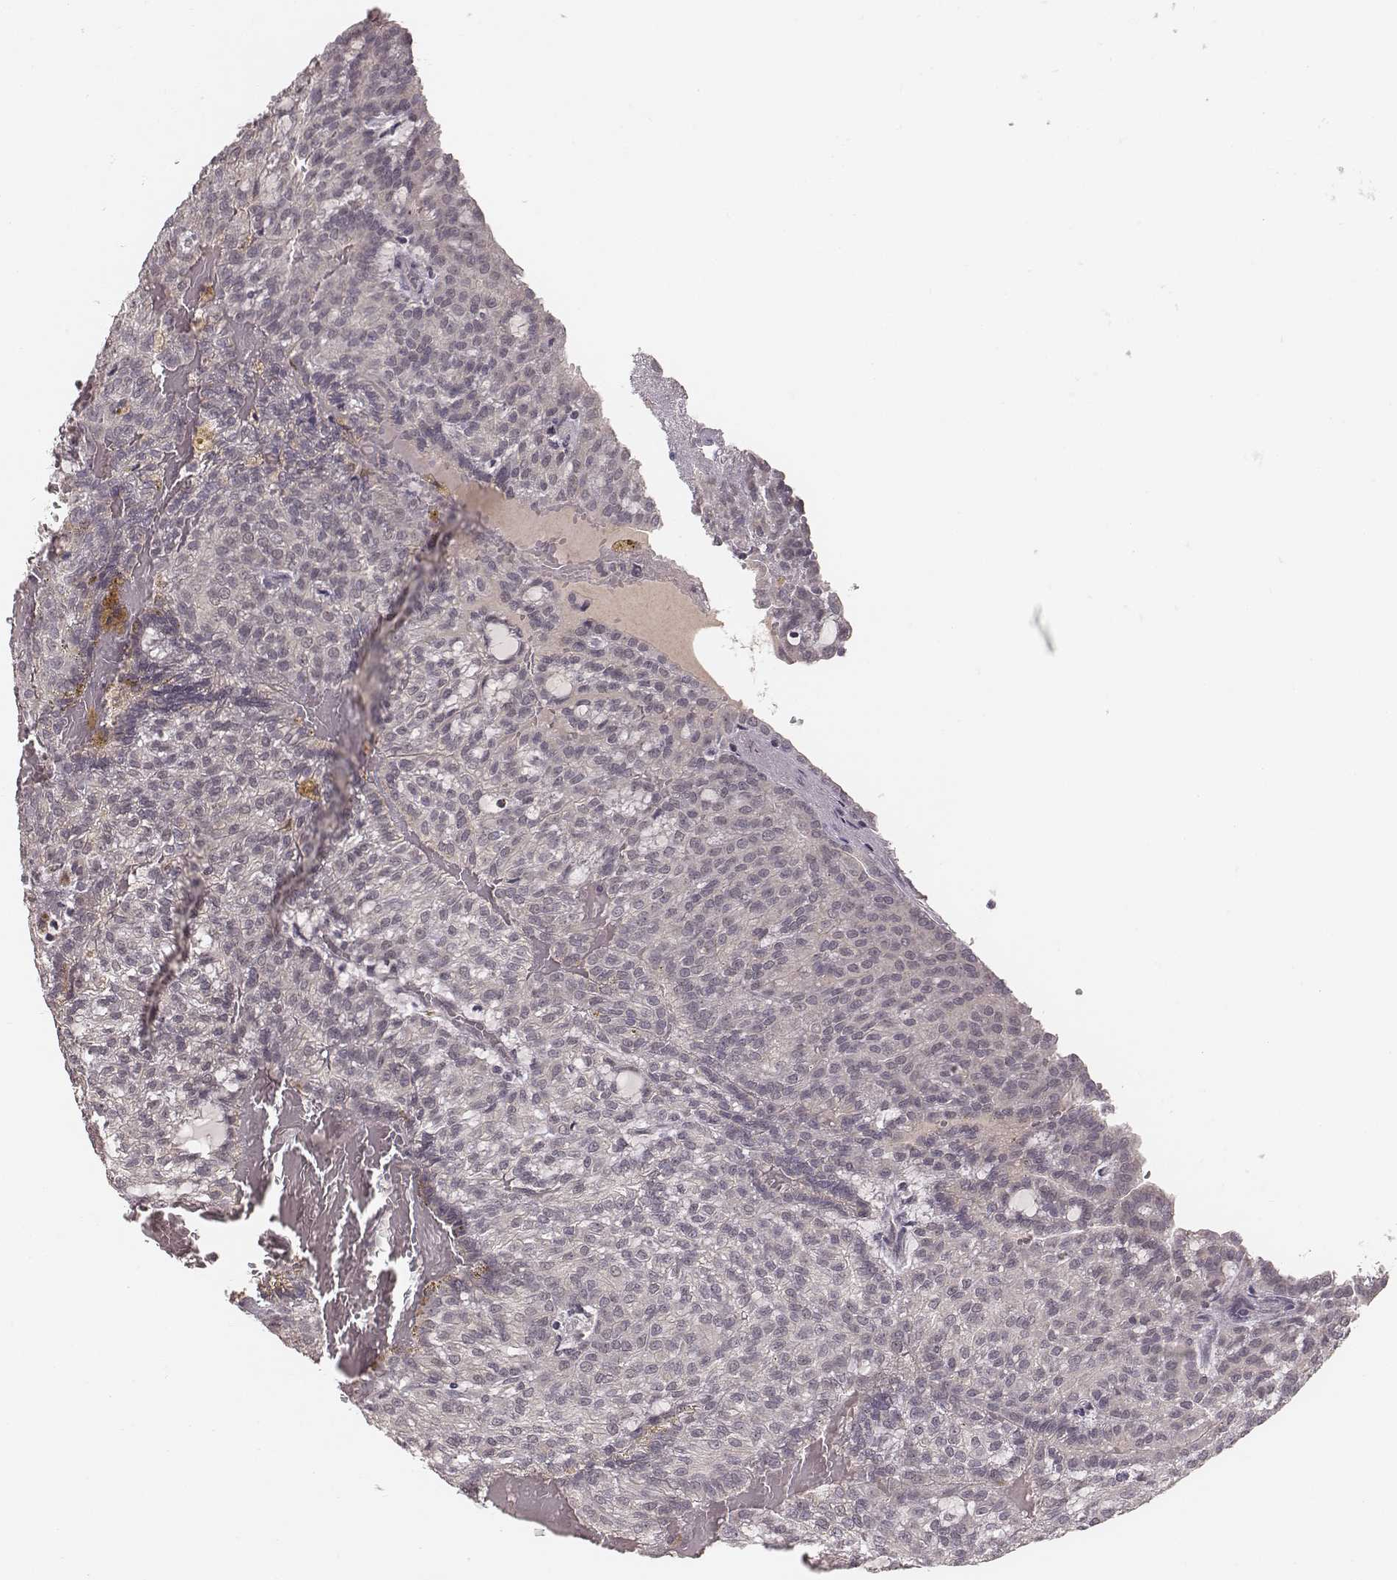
{"staining": {"intensity": "negative", "quantity": "none", "location": "none"}, "tissue": "renal cancer", "cell_type": "Tumor cells", "image_type": "cancer", "snomed": [{"axis": "morphology", "description": "Adenocarcinoma, NOS"}, {"axis": "topography", "description": "Kidney"}], "caption": "Tumor cells show no significant expression in renal adenocarcinoma. (Brightfield microscopy of DAB immunohistochemistry (IHC) at high magnification).", "gene": "LY6K", "patient": {"sex": "male", "age": 63}}